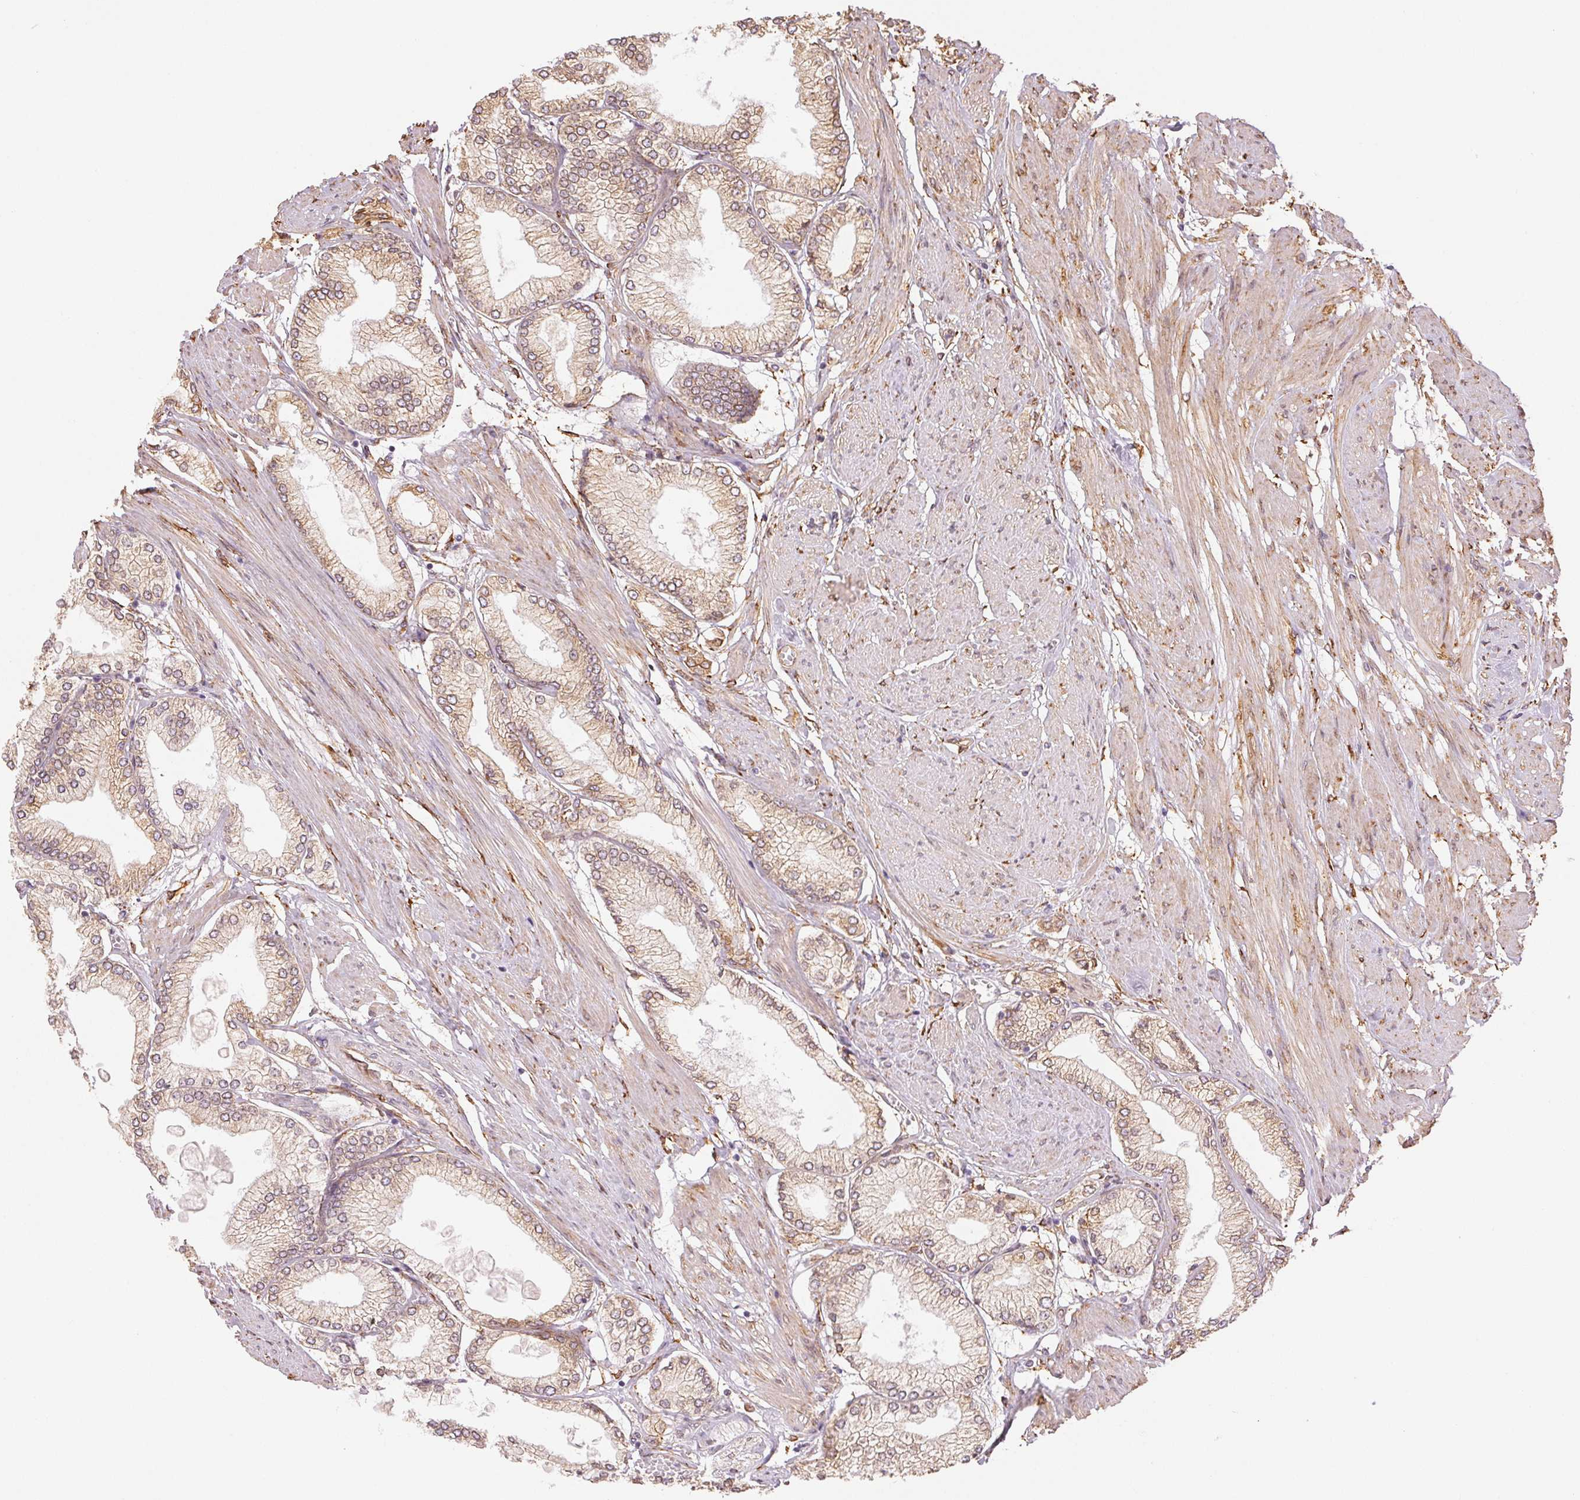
{"staining": {"intensity": "weak", "quantity": ">75%", "location": "cytoplasmic/membranous"}, "tissue": "prostate cancer", "cell_type": "Tumor cells", "image_type": "cancer", "snomed": [{"axis": "morphology", "description": "Adenocarcinoma, High grade"}, {"axis": "topography", "description": "Prostate"}], "caption": "Immunohistochemical staining of human adenocarcinoma (high-grade) (prostate) demonstrates low levels of weak cytoplasmic/membranous protein expression in approximately >75% of tumor cells.", "gene": "RCN3", "patient": {"sex": "male", "age": 68}}